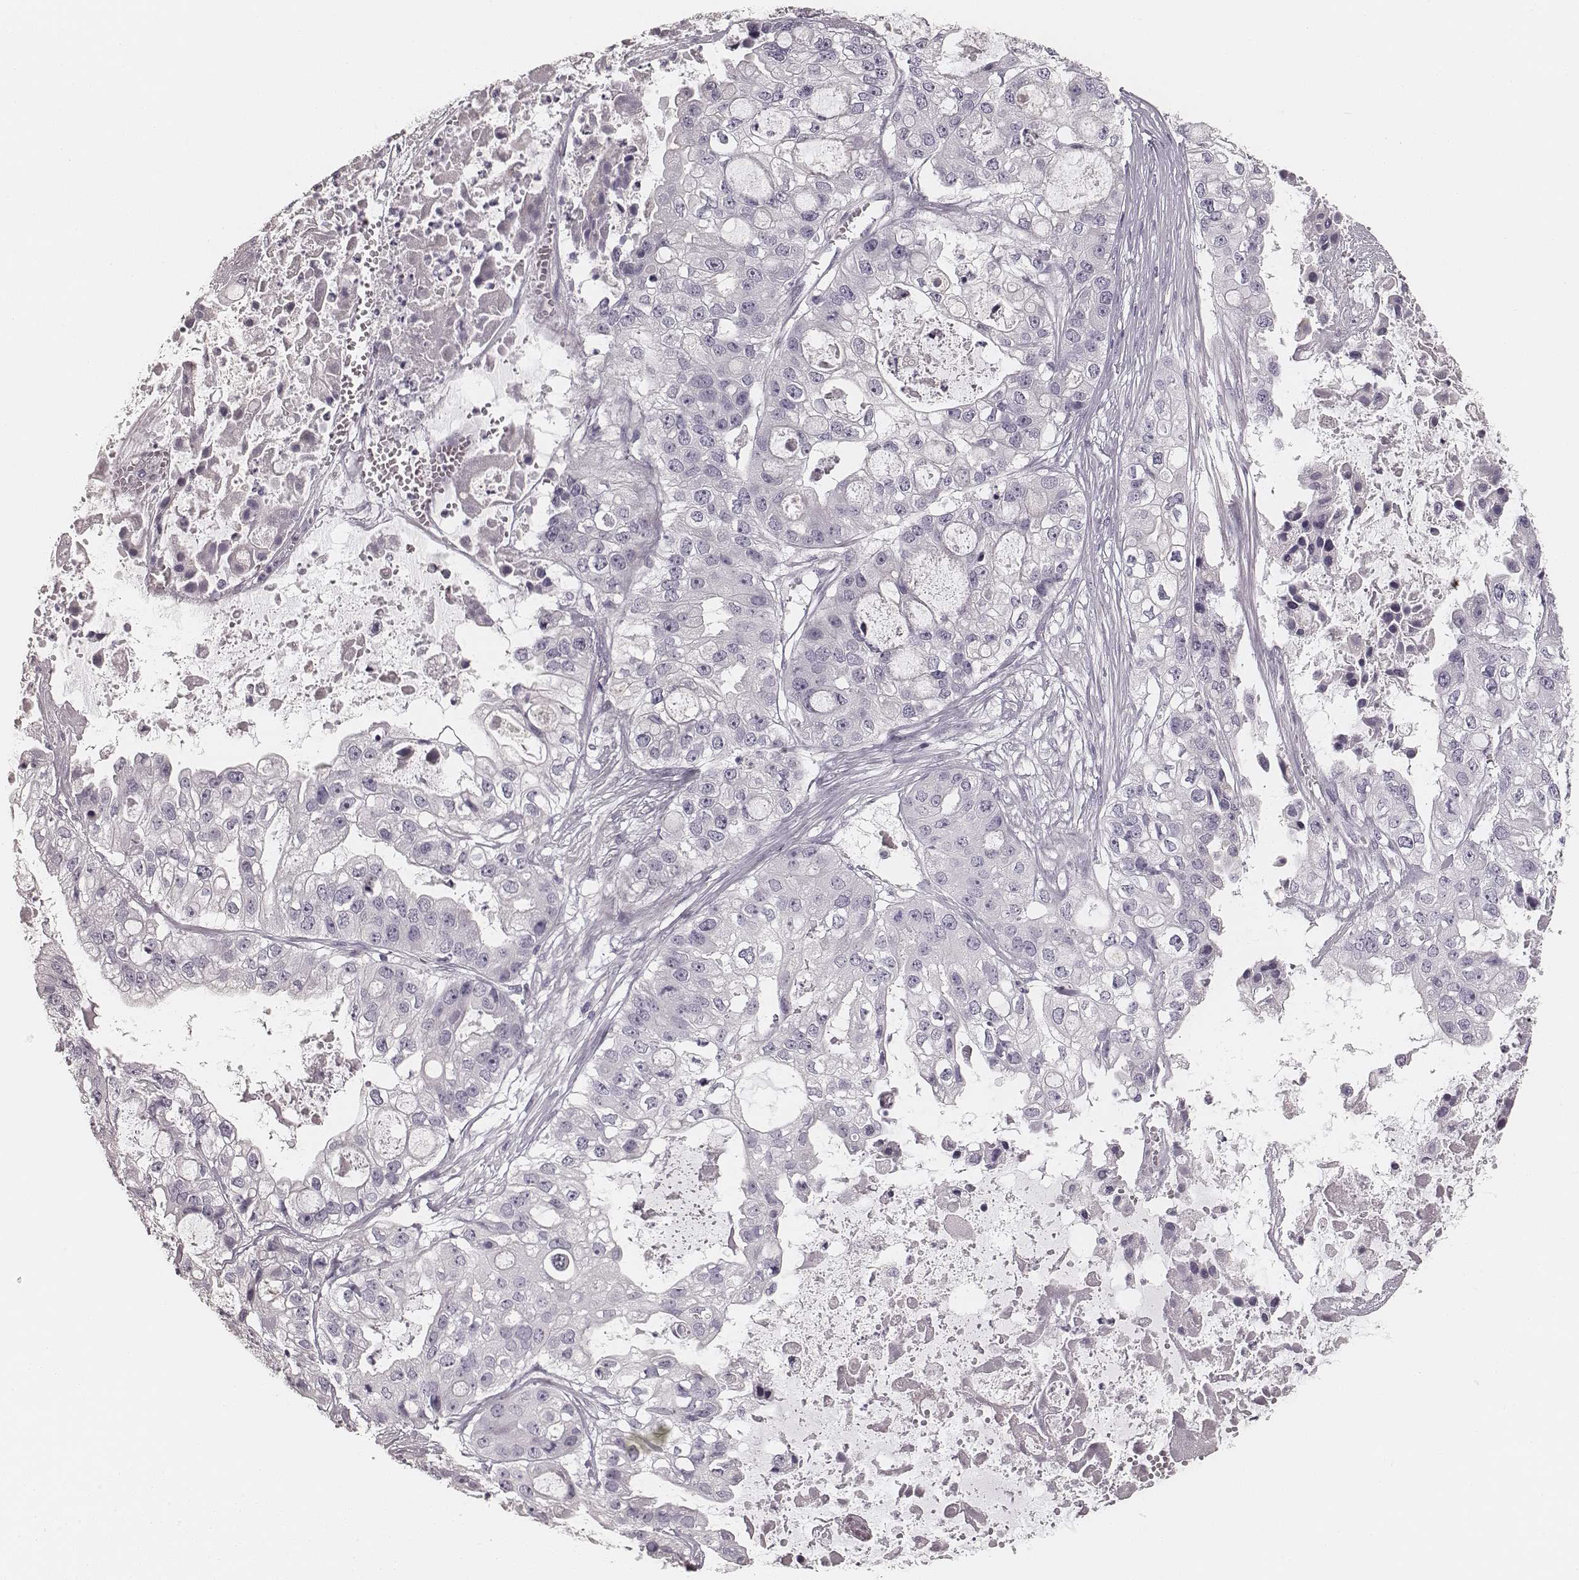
{"staining": {"intensity": "negative", "quantity": "none", "location": "none"}, "tissue": "ovarian cancer", "cell_type": "Tumor cells", "image_type": "cancer", "snomed": [{"axis": "morphology", "description": "Cystadenocarcinoma, serous, NOS"}, {"axis": "topography", "description": "Ovary"}], "caption": "The immunohistochemistry (IHC) image has no significant expression in tumor cells of ovarian cancer (serous cystadenocarcinoma) tissue. Brightfield microscopy of immunohistochemistry stained with DAB (brown) and hematoxylin (blue), captured at high magnification.", "gene": "HNF4G", "patient": {"sex": "female", "age": 56}}